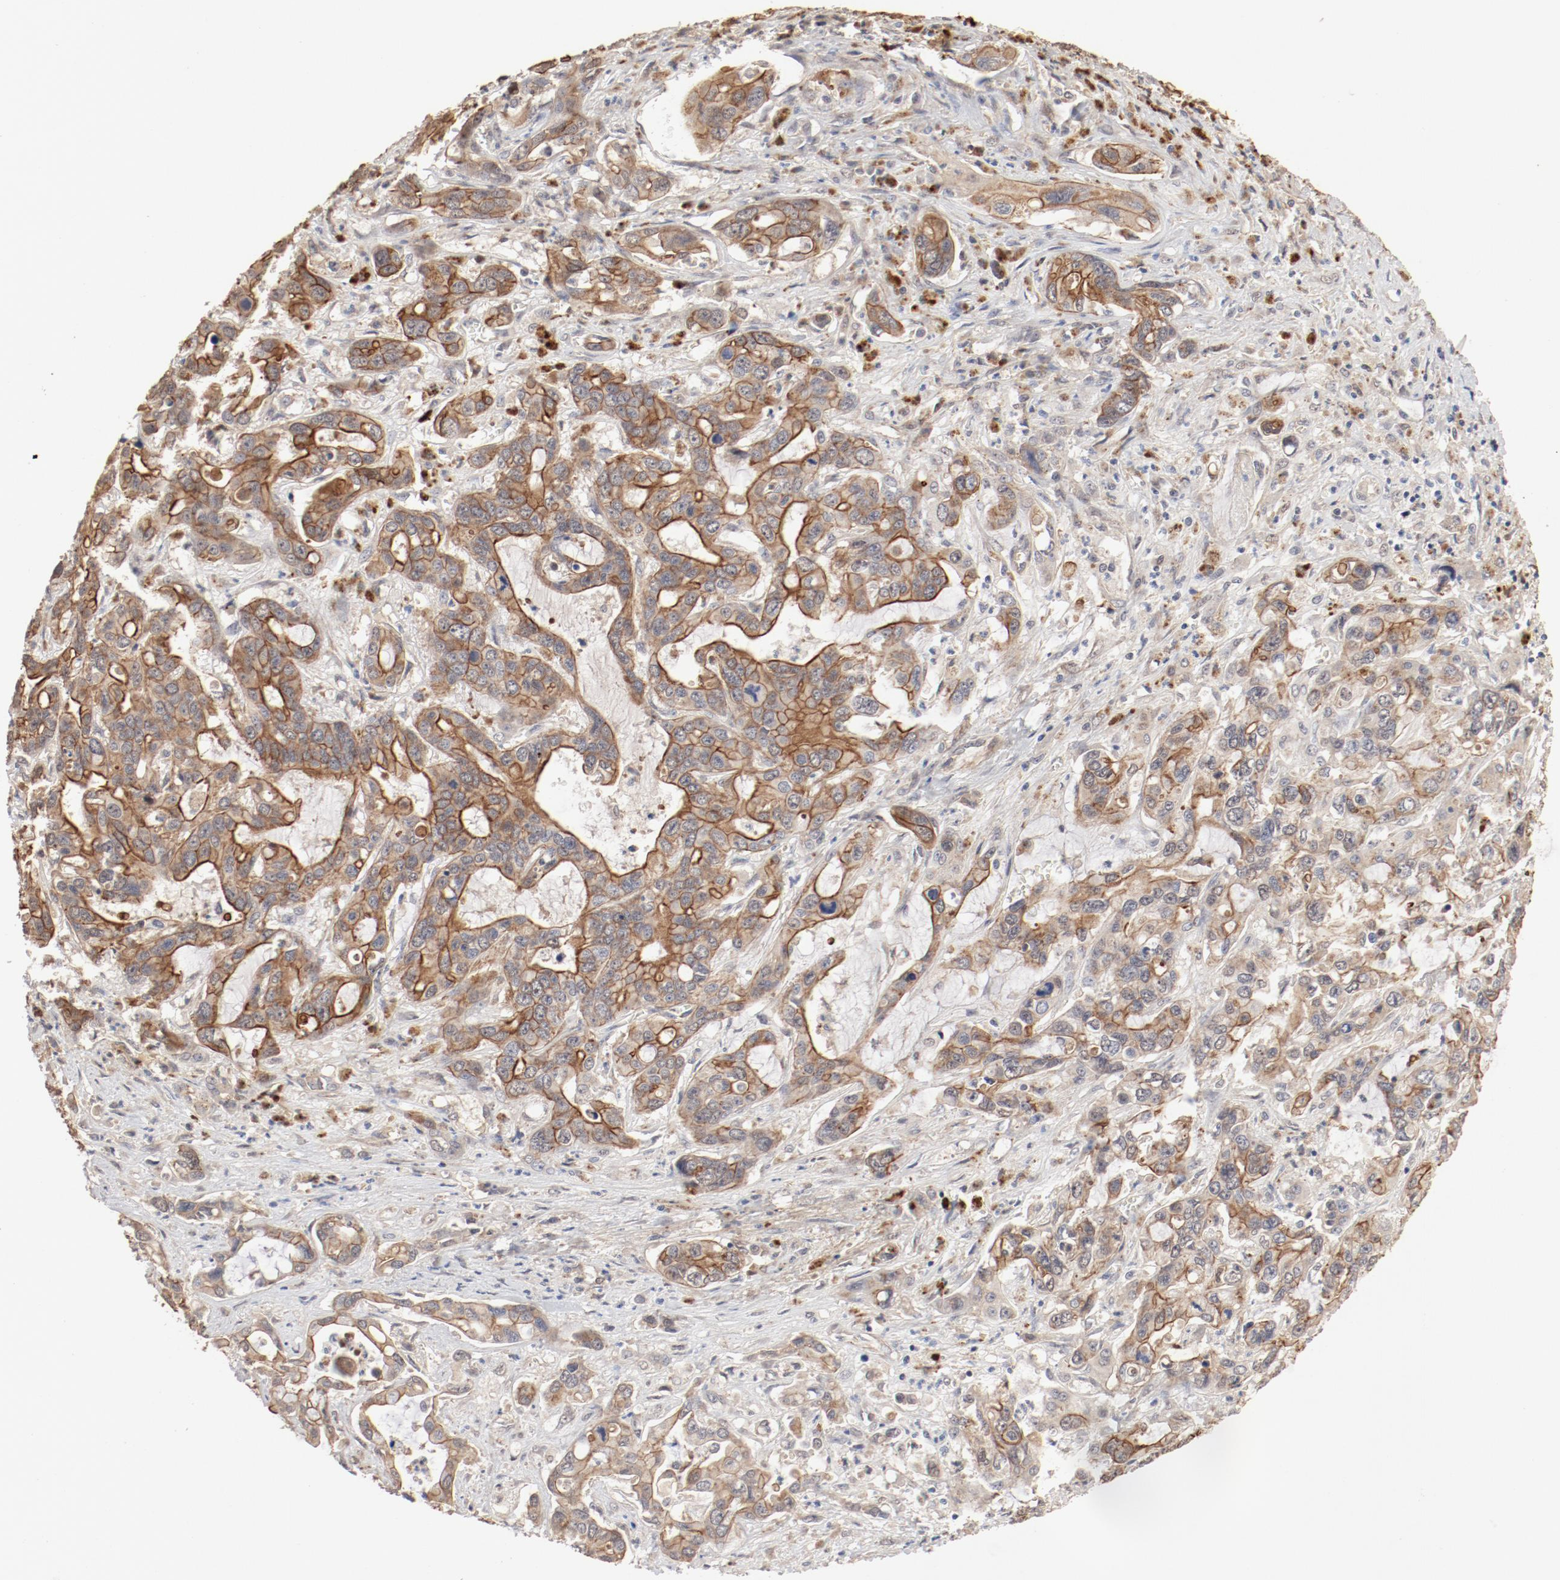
{"staining": {"intensity": "moderate", "quantity": ">75%", "location": "cytoplasmic/membranous"}, "tissue": "liver cancer", "cell_type": "Tumor cells", "image_type": "cancer", "snomed": [{"axis": "morphology", "description": "Cholangiocarcinoma"}, {"axis": "topography", "description": "Liver"}], "caption": "A medium amount of moderate cytoplasmic/membranous expression is seen in approximately >75% of tumor cells in liver cholangiocarcinoma tissue. The staining was performed using DAB, with brown indicating positive protein expression. Nuclei are stained blue with hematoxylin.", "gene": "IL3RA", "patient": {"sex": "female", "age": 65}}